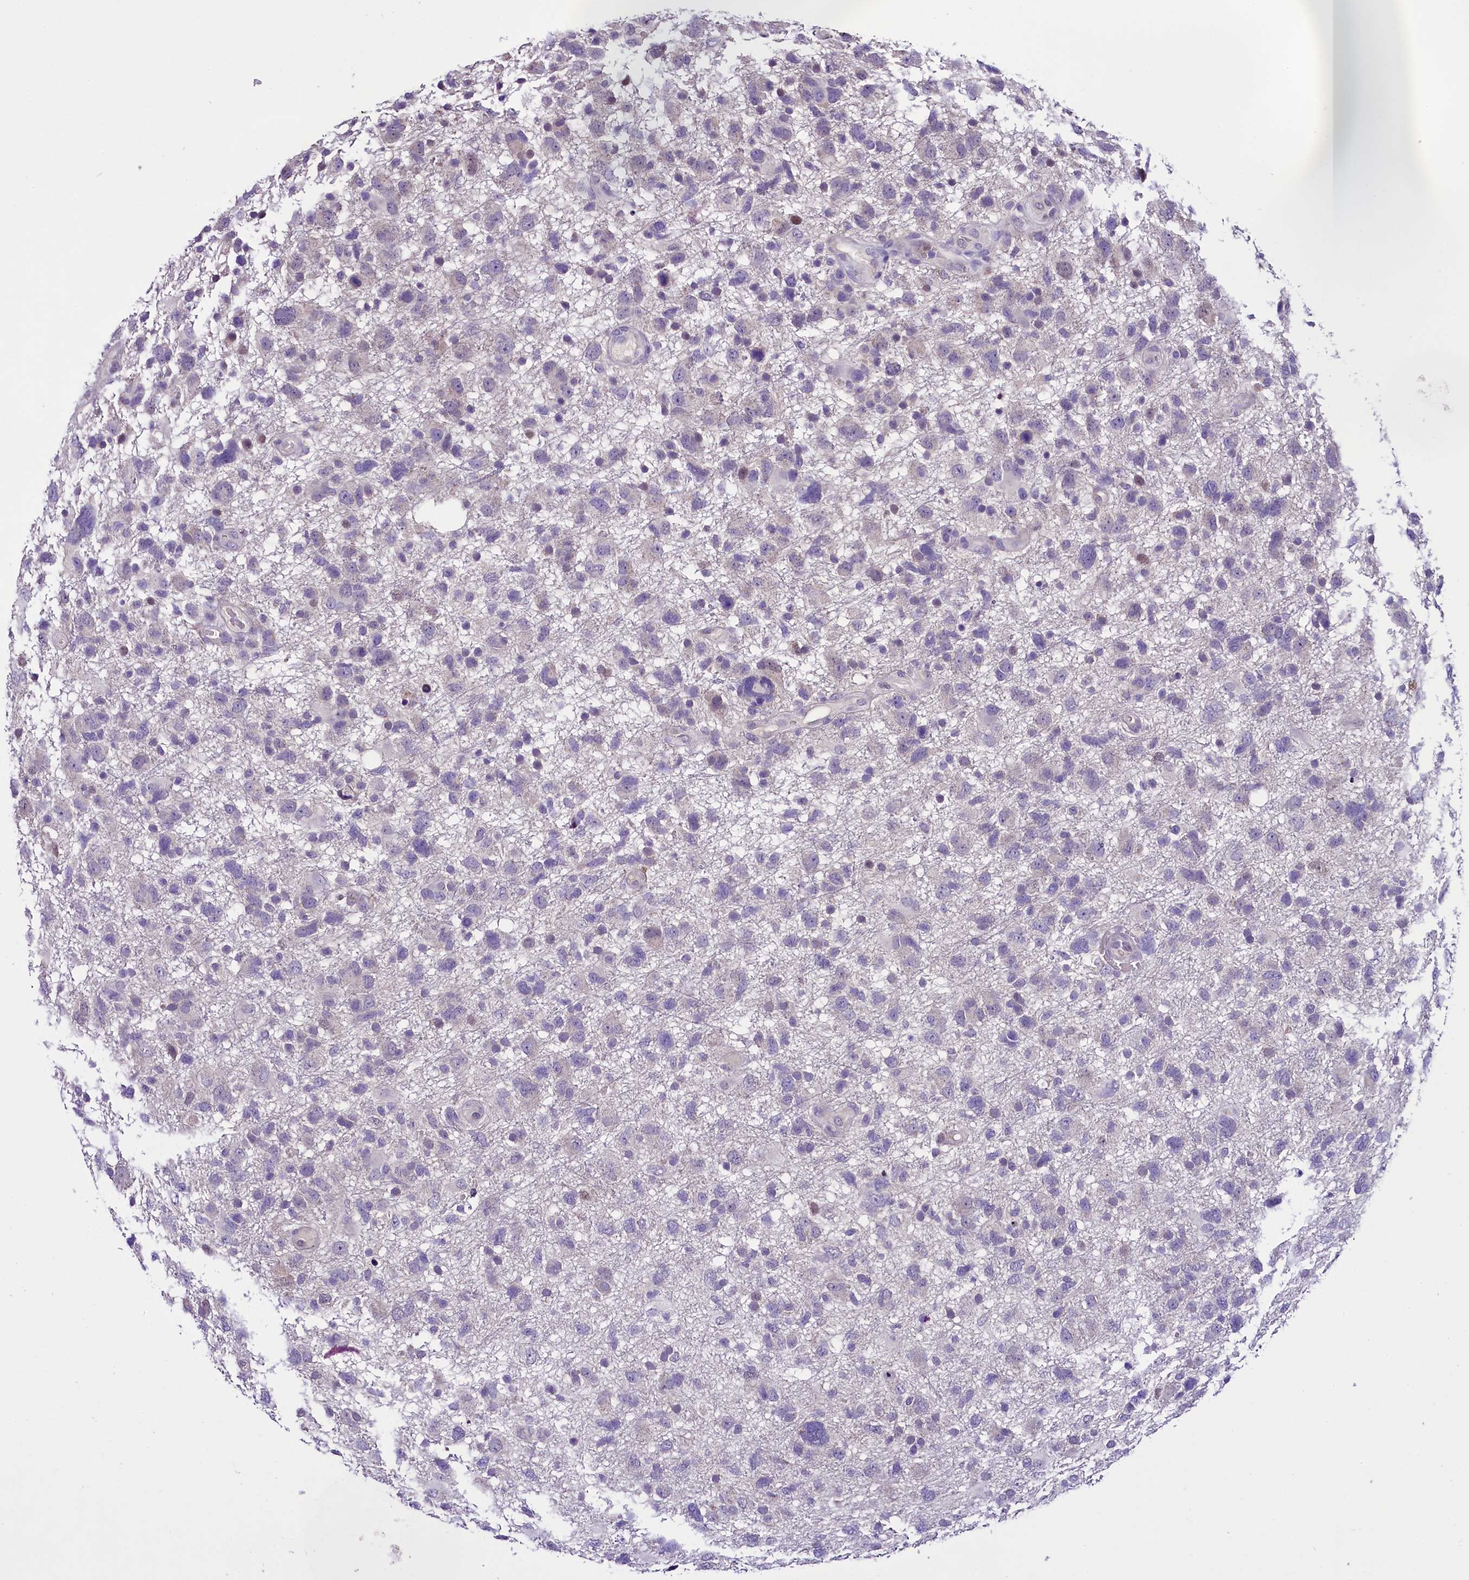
{"staining": {"intensity": "negative", "quantity": "none", "location": "none"}, "tissue": "glioma", "cell_type": "Tumor cells", "image_type": "cancer", "snomed": [{"axis": "morphology", "description": "Glioma, malignant, High grade"}, {"axis": "topography", "description": "Brain"}], "caption": "DAB (3,3'-diaminobenzidine) immunohistochemical staining of human malignant glioma (high-grade) reveals no significant positivity in tumor cells. The staining is performed using DAB brown chromogen with nuclei counter-stained in using hematoxylin.", "gene": "C9orf40", "patient": {"sex": "male", "age": 61}}